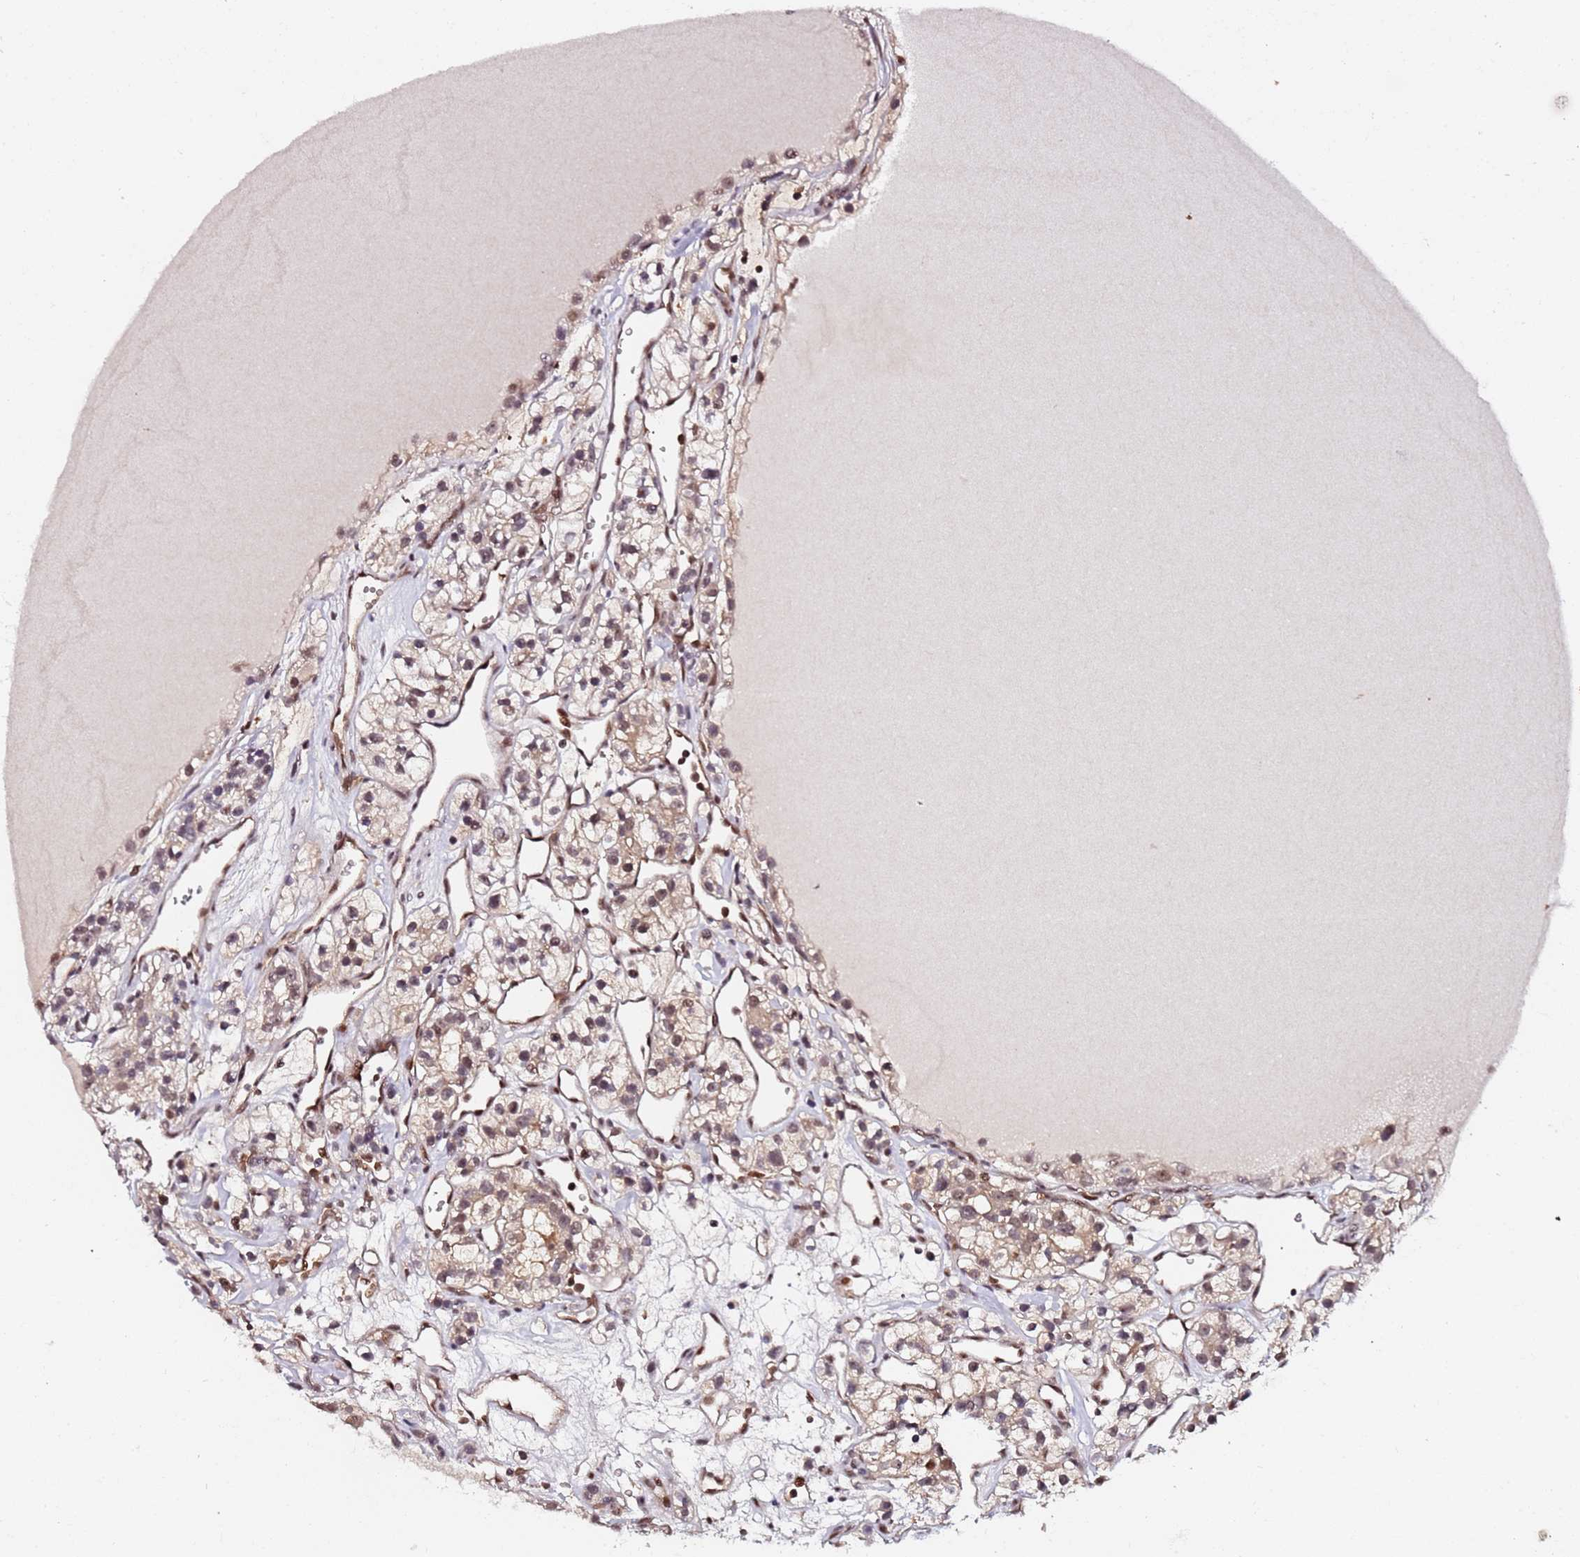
{"staining": {"intensity": "moderate", "quantity": ">75%", "location": "cytoplasmic/membranous,nuclear"}, "tissue": "renal cancer", "cell_type": "Tumor cells", "image_type": "cancer", "snomed": [{"axis": "morphology", "description": "Adenocarcinoma, NOS"}, {"axis": "topography", "description": "Kidney"}], "caption": "Protein expression analysis of adenocarcinoma (renal) displays moderate cytoplasmic/membranous and nuclear staining in about >75% of tumor cells.", "gene": "RGS18", "patient": {"sex": "female", "age": 57}}